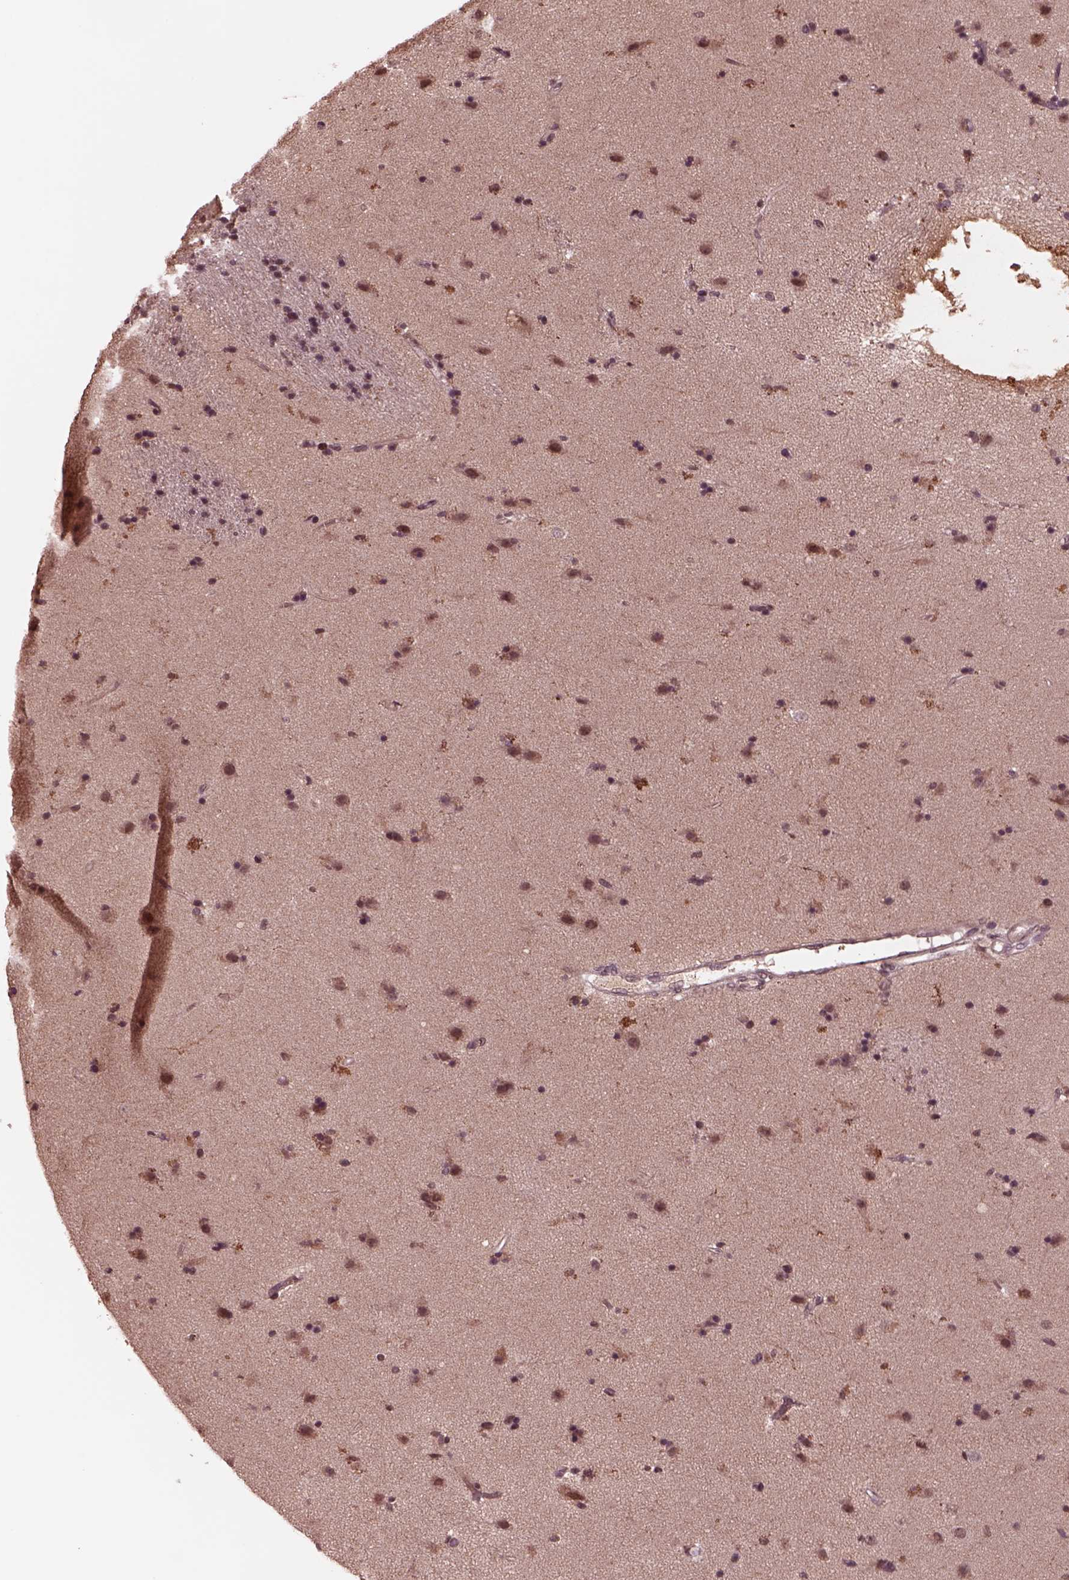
{"staining": {"intensity": "negative", "quantity": "none", "location": "none"}, "tissue": "caudate", "cell_type": "Glial cells", "image_type": "normal", "snomed": [{"axis": "morphology", "description": "Normal tissue, NOS"}, {"axis": "topography", "description": "Lateral ventricle wall"}], "caption": "A histopathology image of caudate stained for a protein demonstrates no brown staining in glial cells.", "gene": "NAP1L5", "patient": {"sex": "female", "age": 71}}